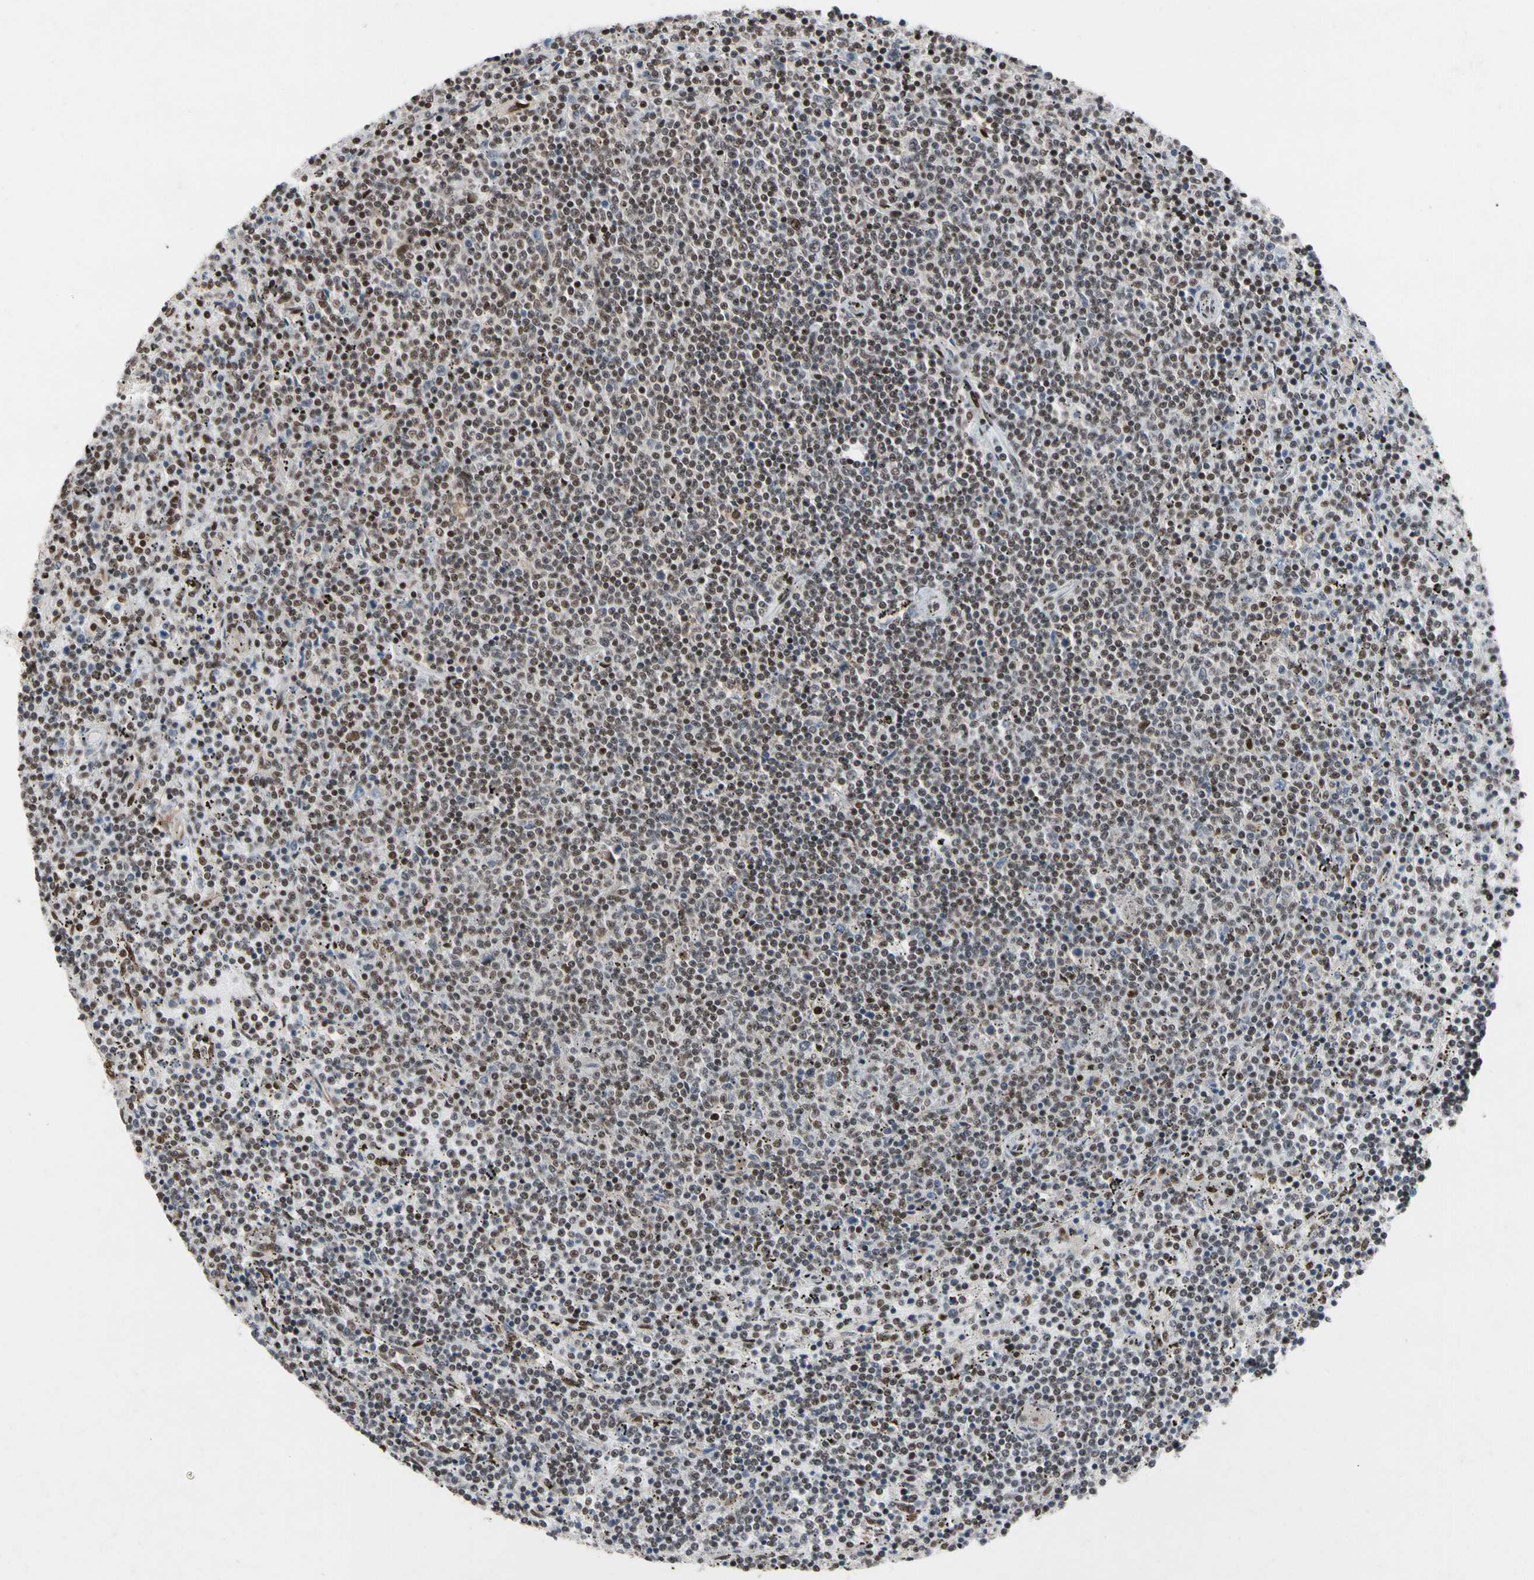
{"staining": {"intensity": "moderate", "quantity": "25%-75%", "location": "nuclear"}, "tissue": "lymphoma", "cell_type": "Tumor cells", "image_type": "cancer", "snomed": [{"axis": "morphology", "description": "Malignant lymphoma, non-Hodgkin's type, Low grade"}, {"axis": "topography", "description": "Spleen"}], "caption": "DAB (3,3'-diaminobenzidine) immunohistochemical staining of lymphoma displays moderate nuclear protein staining in about 25%-75% of tumor cells. The staining was performed using DAB, with brown indicating positive protein expression. Nuclei are stained blue with hematoxylin.", "gene": "FAM98B", "patient": {"sex": "female", "age": 50}}